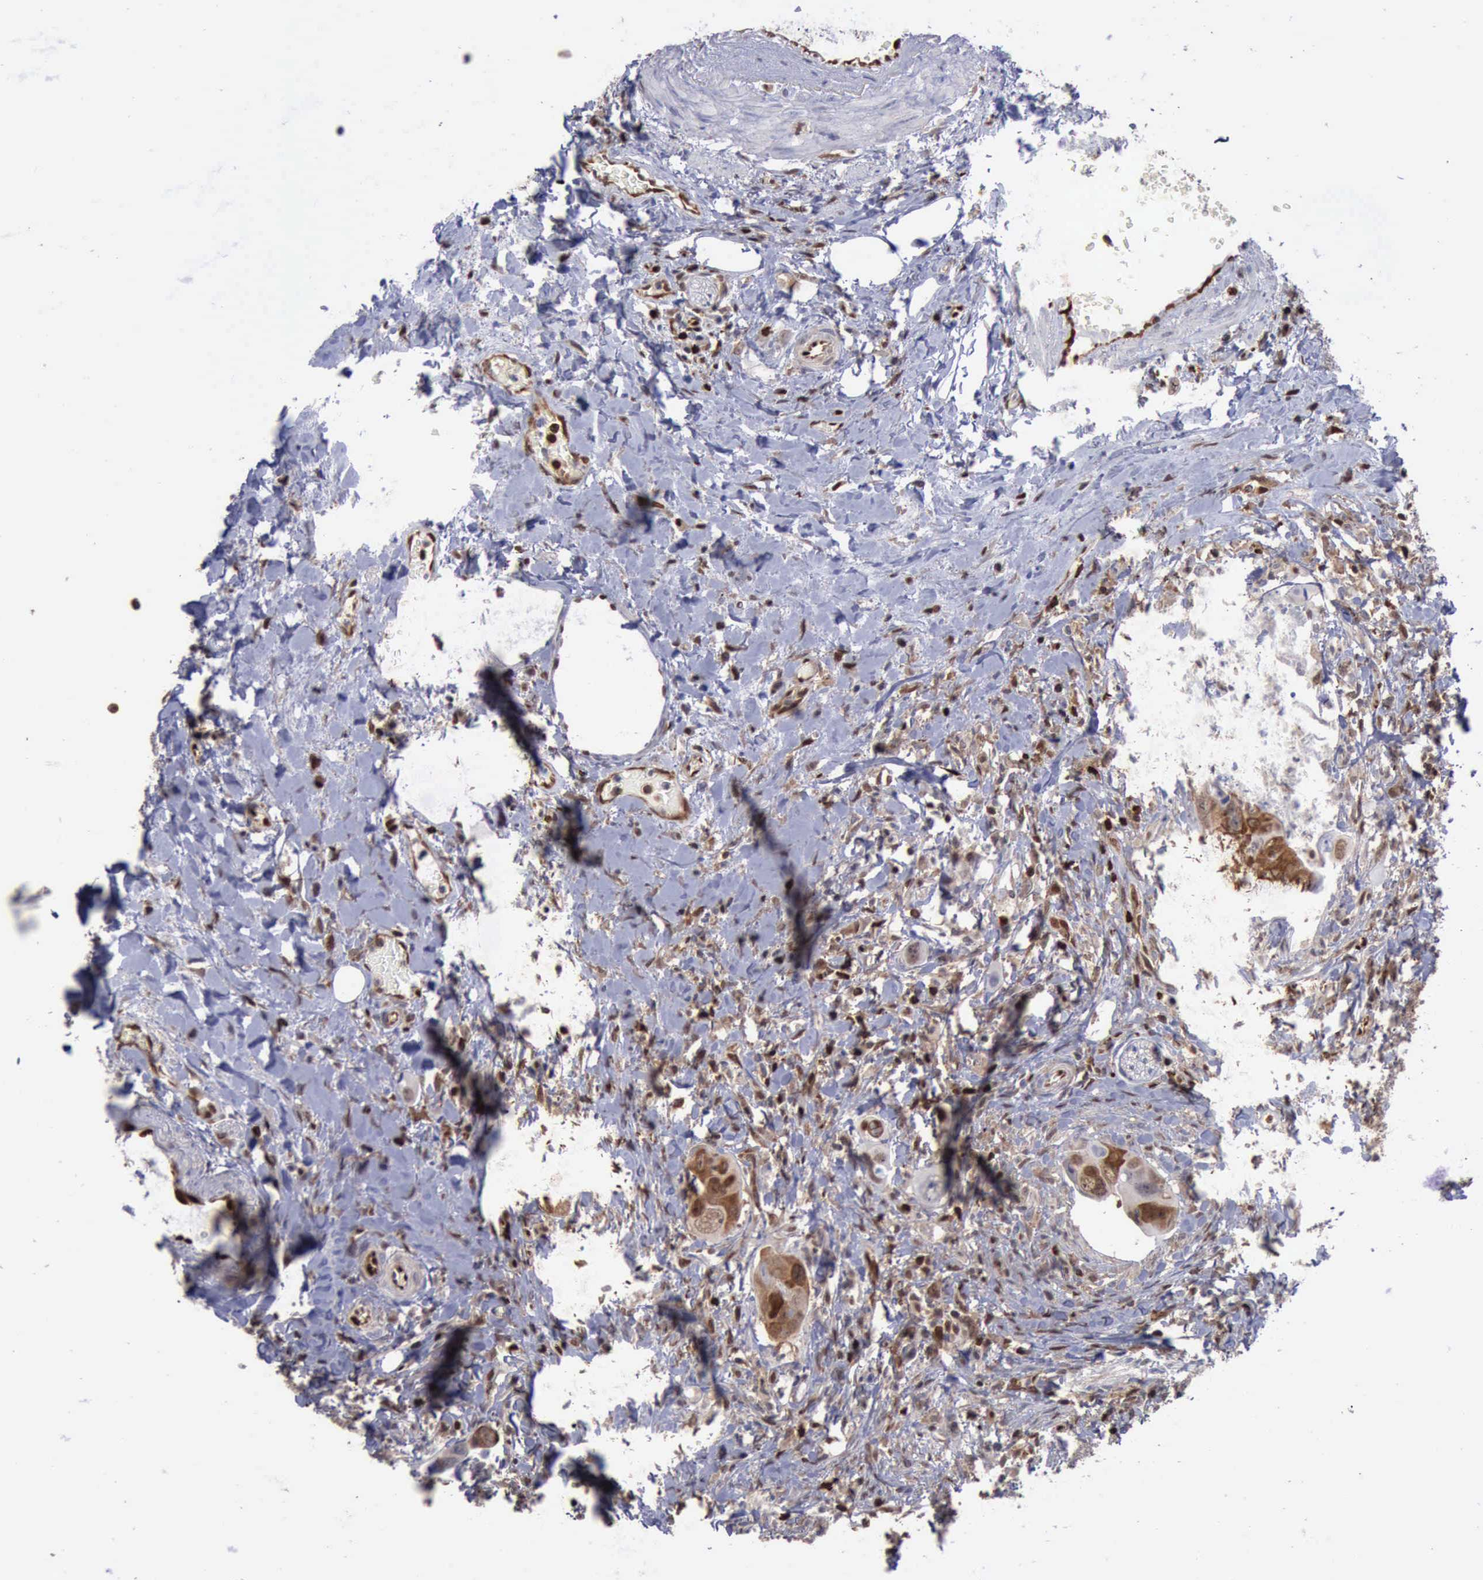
{"staining": {"intensity": "strong", "quantity": ">75%", "location": "cytoplasmic/membranous,nuclear"}, "tissue": "colorectal cancer", "cell_type": "Tumor cells", "image_type": "cancer", "snomed": [{"axis": "morphology", "description": "Adenocarcinoma, NOS"}, {"axis": "topography", "description": "Rectum"}], "caption": "Immunohistochemical staining of colorectal adenocarcinoma reveals strong cytoplasmic/membranous and nuclear protein expression in about >75% of tumor cells. The protein is shown in brown color, while the nuclei are stained blue.", "gene": "PDCD4", "patient": {"sex": "male", "age": 53}}